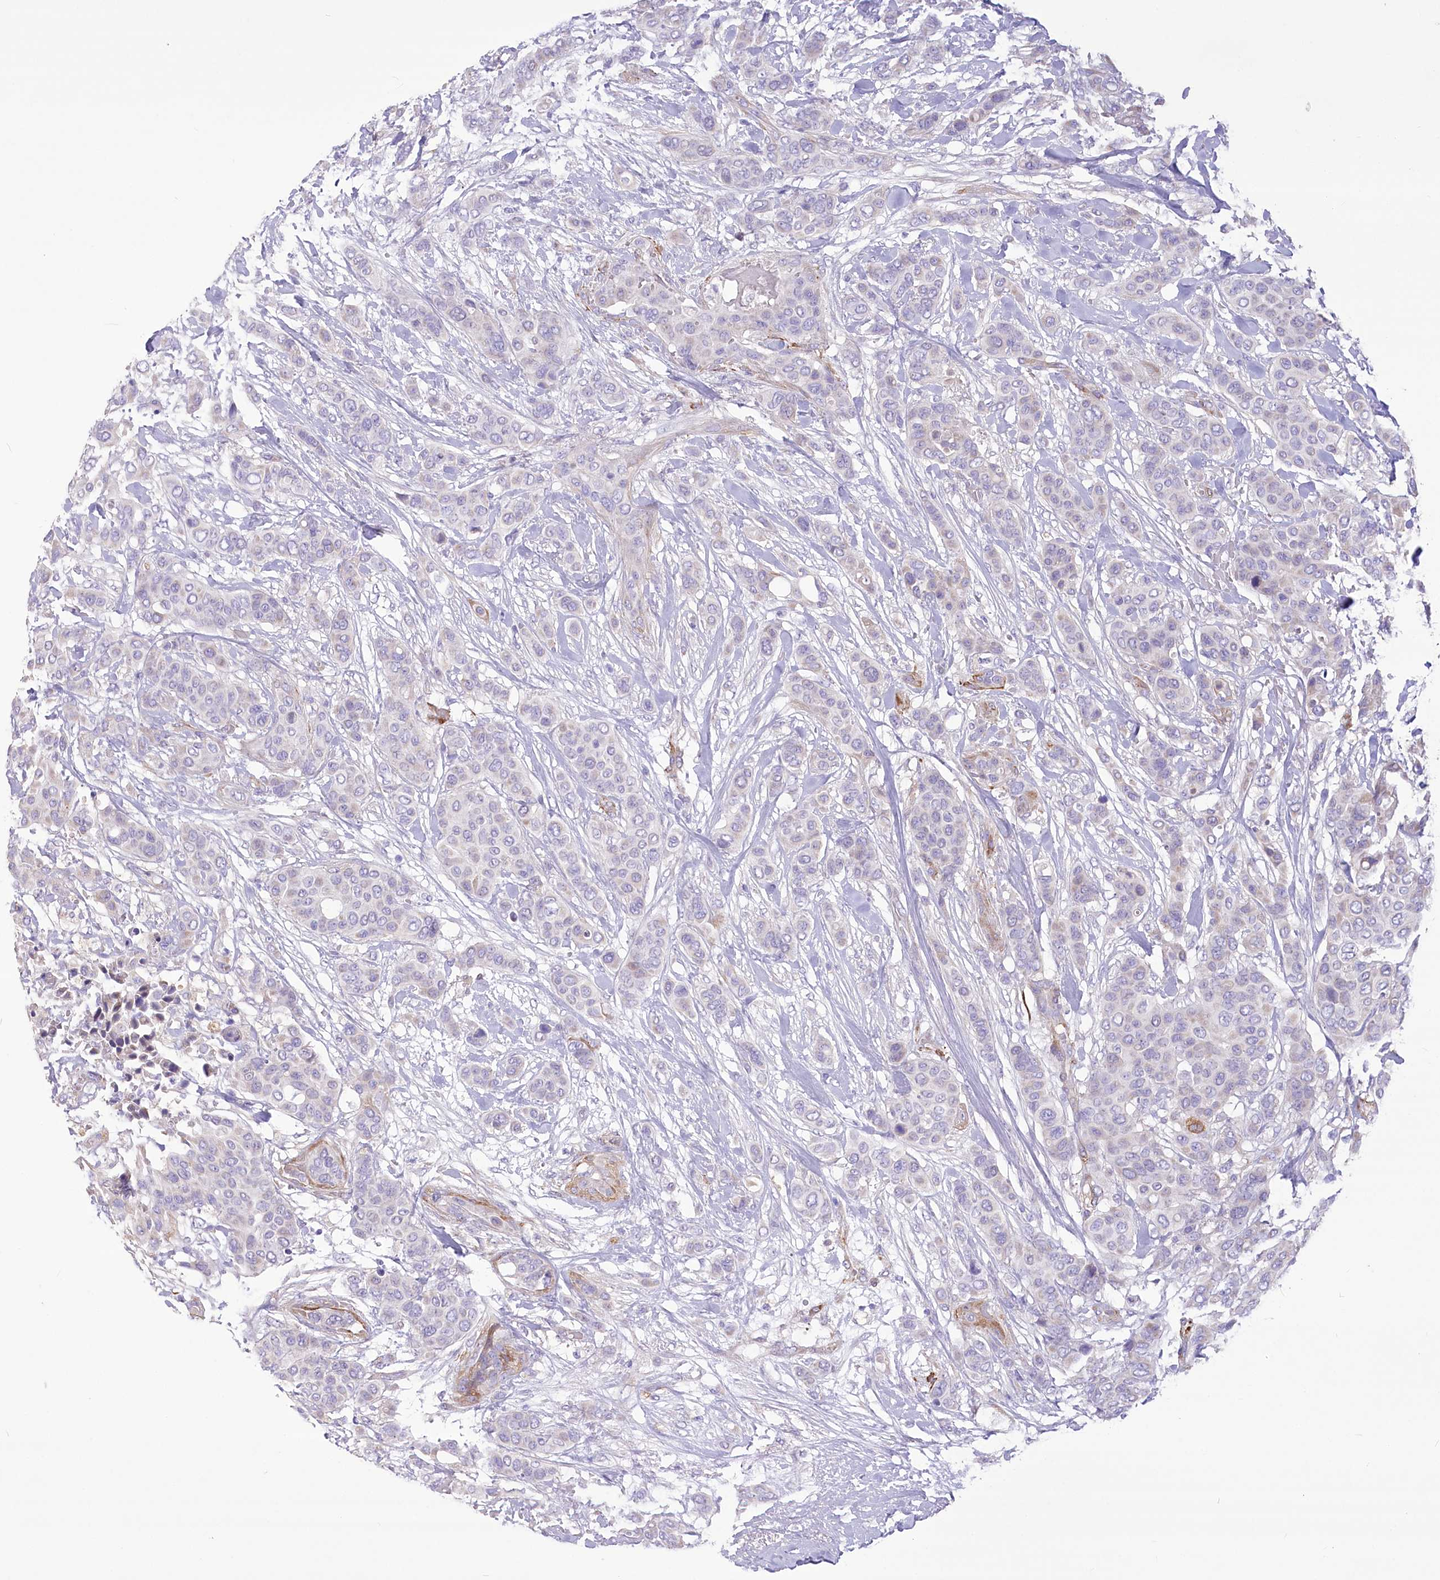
{"staining": {"intensity": "negative", "quantity": "none", "location": "none"}, "tissue": "breast cancer", "cell_type": "Tumor cells", "image_type": "cancer", "snomed": [{"axis": "morphology", "description": "Lobular carcinoma"}, {"axis": "topography", "description": "Breast"}], "caption": "This is an immunohistochemistry (IHC) image of human breast cancer. There is no positivity in tumor cells.", "gene": "ANGPTL3", "patient": {"sex": "female", "age": 51}}